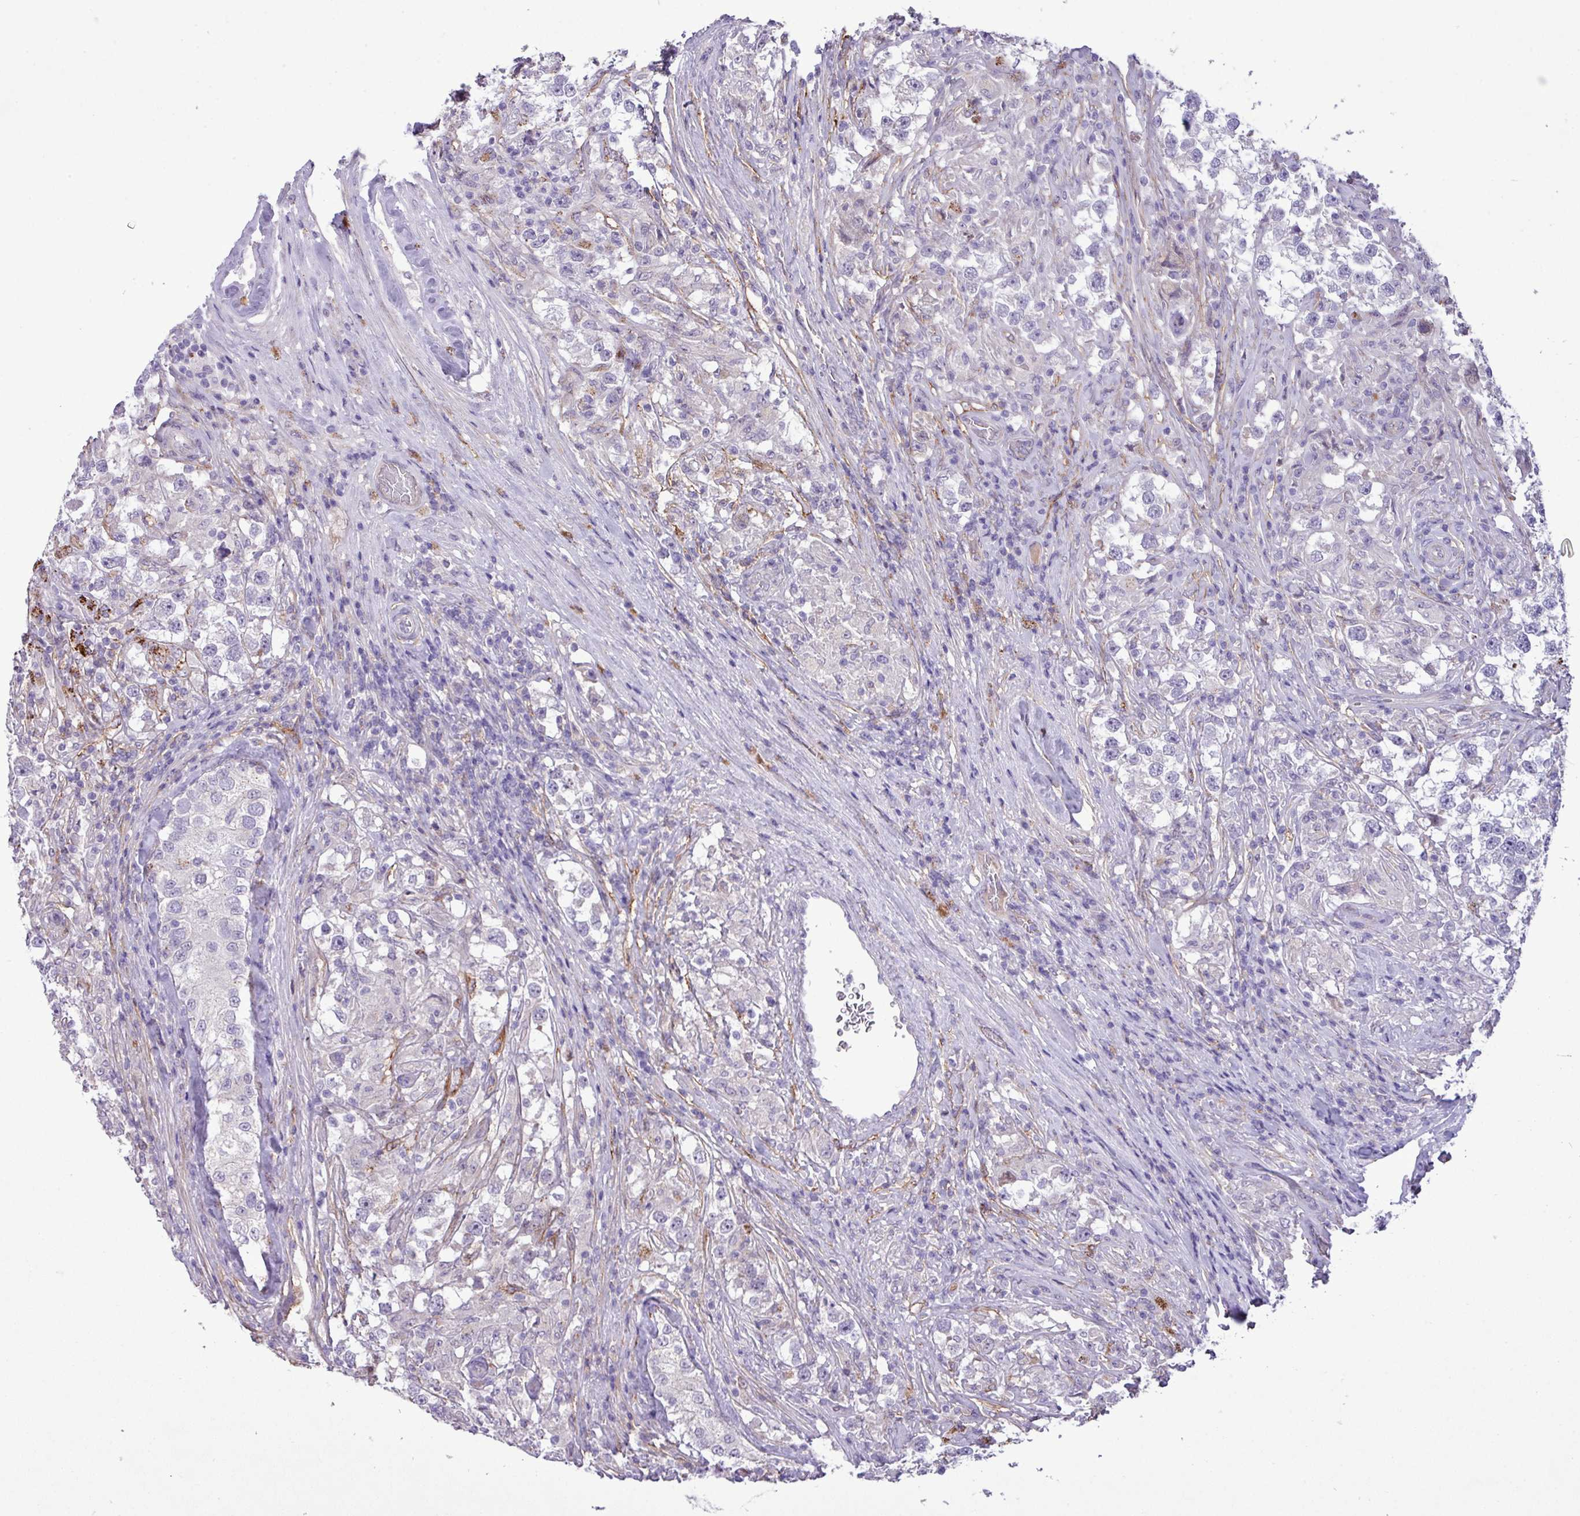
{"staining": {"intensity": "negative", "quantity": "none", "location": "none"}, "tissue": "testis cancer", "cell_type": "Tumor cells", "image_type": "cancer", "snomed": [{"axis": "morphology", "description": "Seminoma, NOS"}, {"axis": "topography", "description": "Testis"}], "caption": "A micrograph of testis cancer stained for a protein shows no brown staining in tumor cells.", "gene": "CD248", "patient": {"sex": "male", "age": 46}}